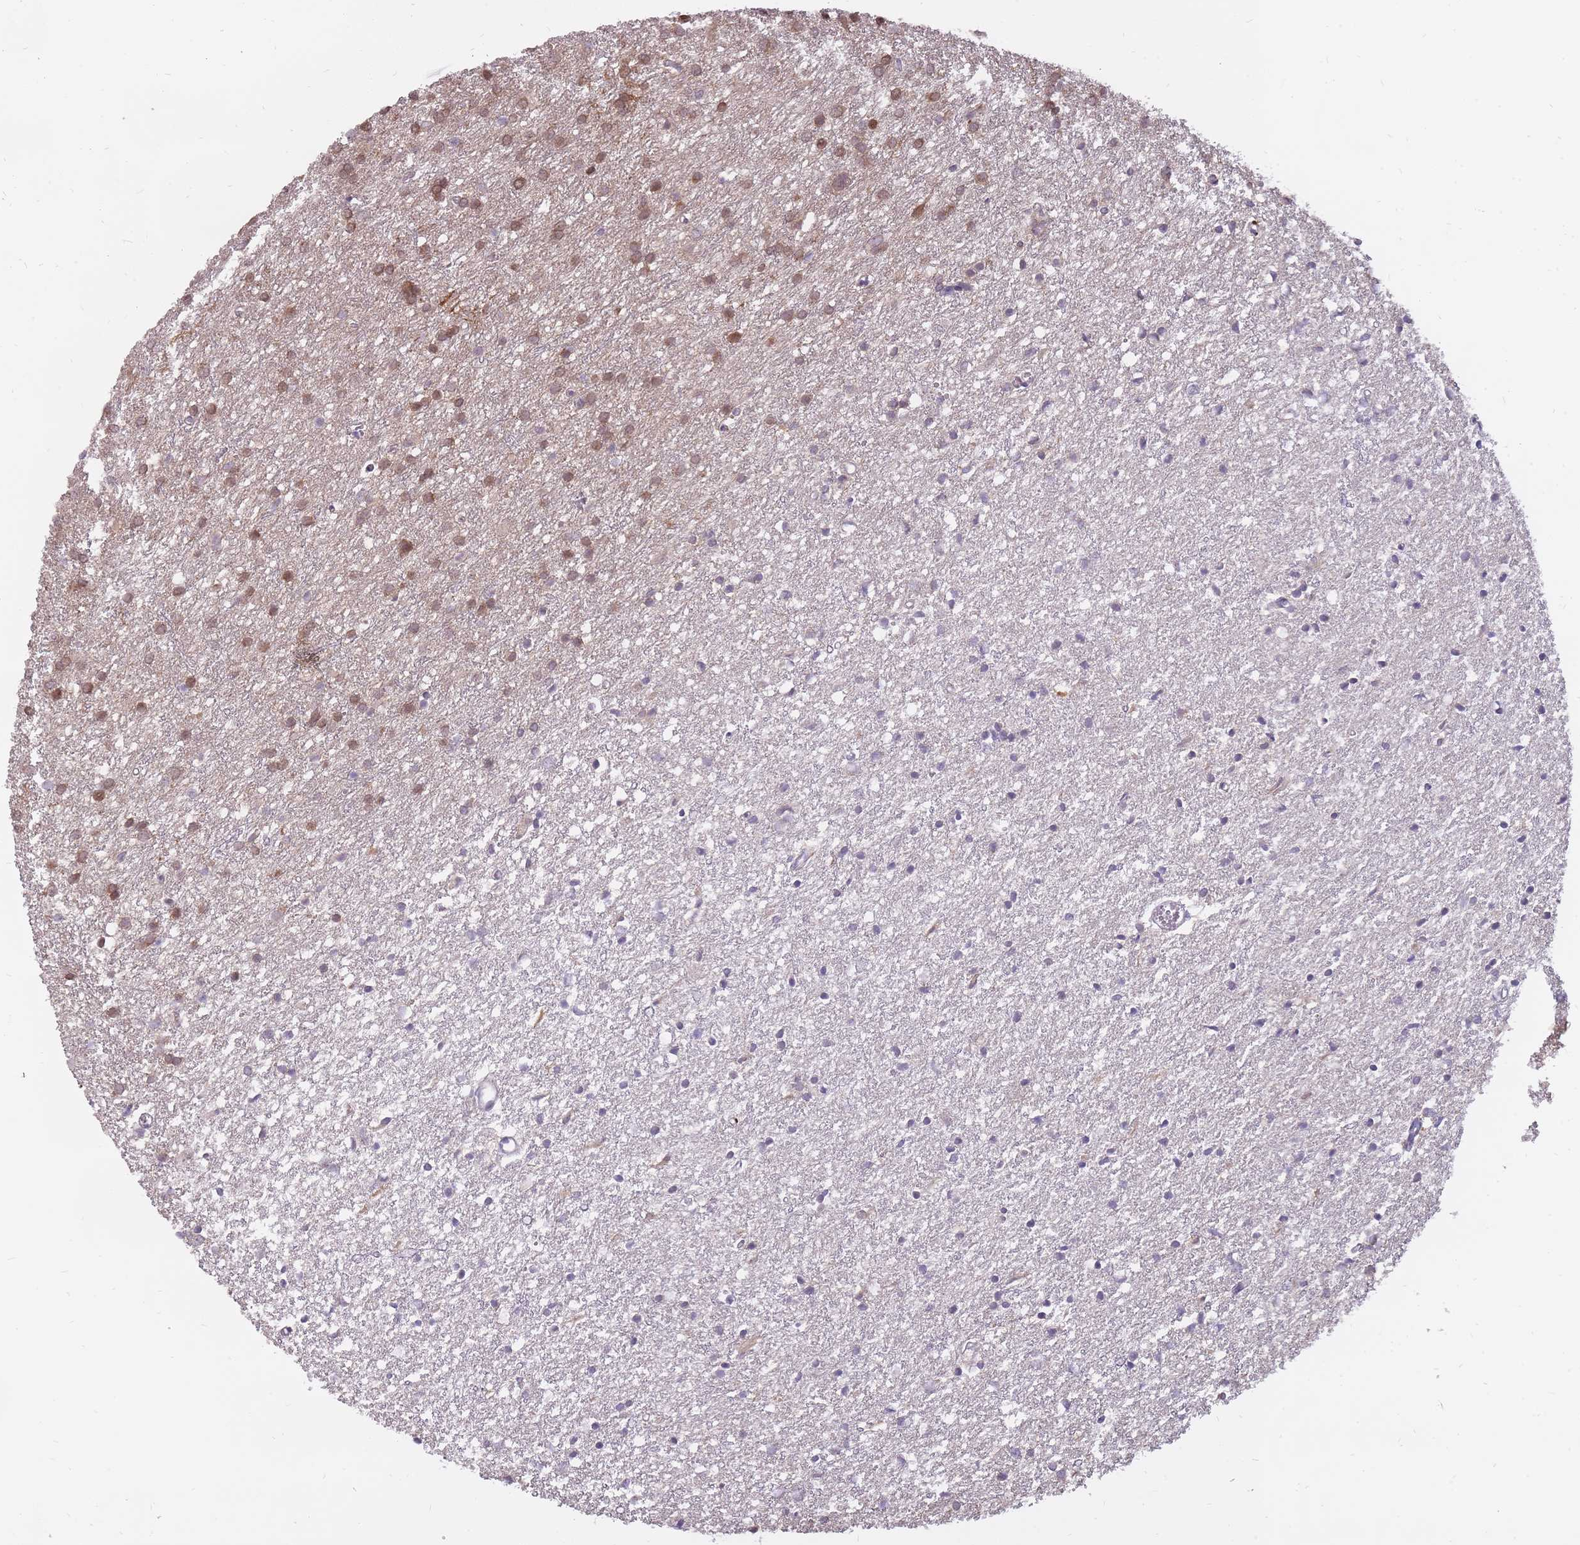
{"staining": {"intensity": "moderate", "quantity": "<25%", "location": "cytoplasmic/membranous,nuclear"}, "tissue": "glioma", "cell_type": "Tumor cells", "image_type": "cancer", "snomed": [{"axis": "morphology", "description": "Glioma, malignant, High grade"}, {"axis": "topography", "description": "Brain"}], "caption": "High-power microscopy captured an immunohistochemistry photomicrograph of malignant glioma (high-grade), revealing moderate cytoplasmic/membranous and nuclear staining in about <25% of tumor cells.", "gene": "POMZP3", "patient": {"sex": "female", "age": 50}}